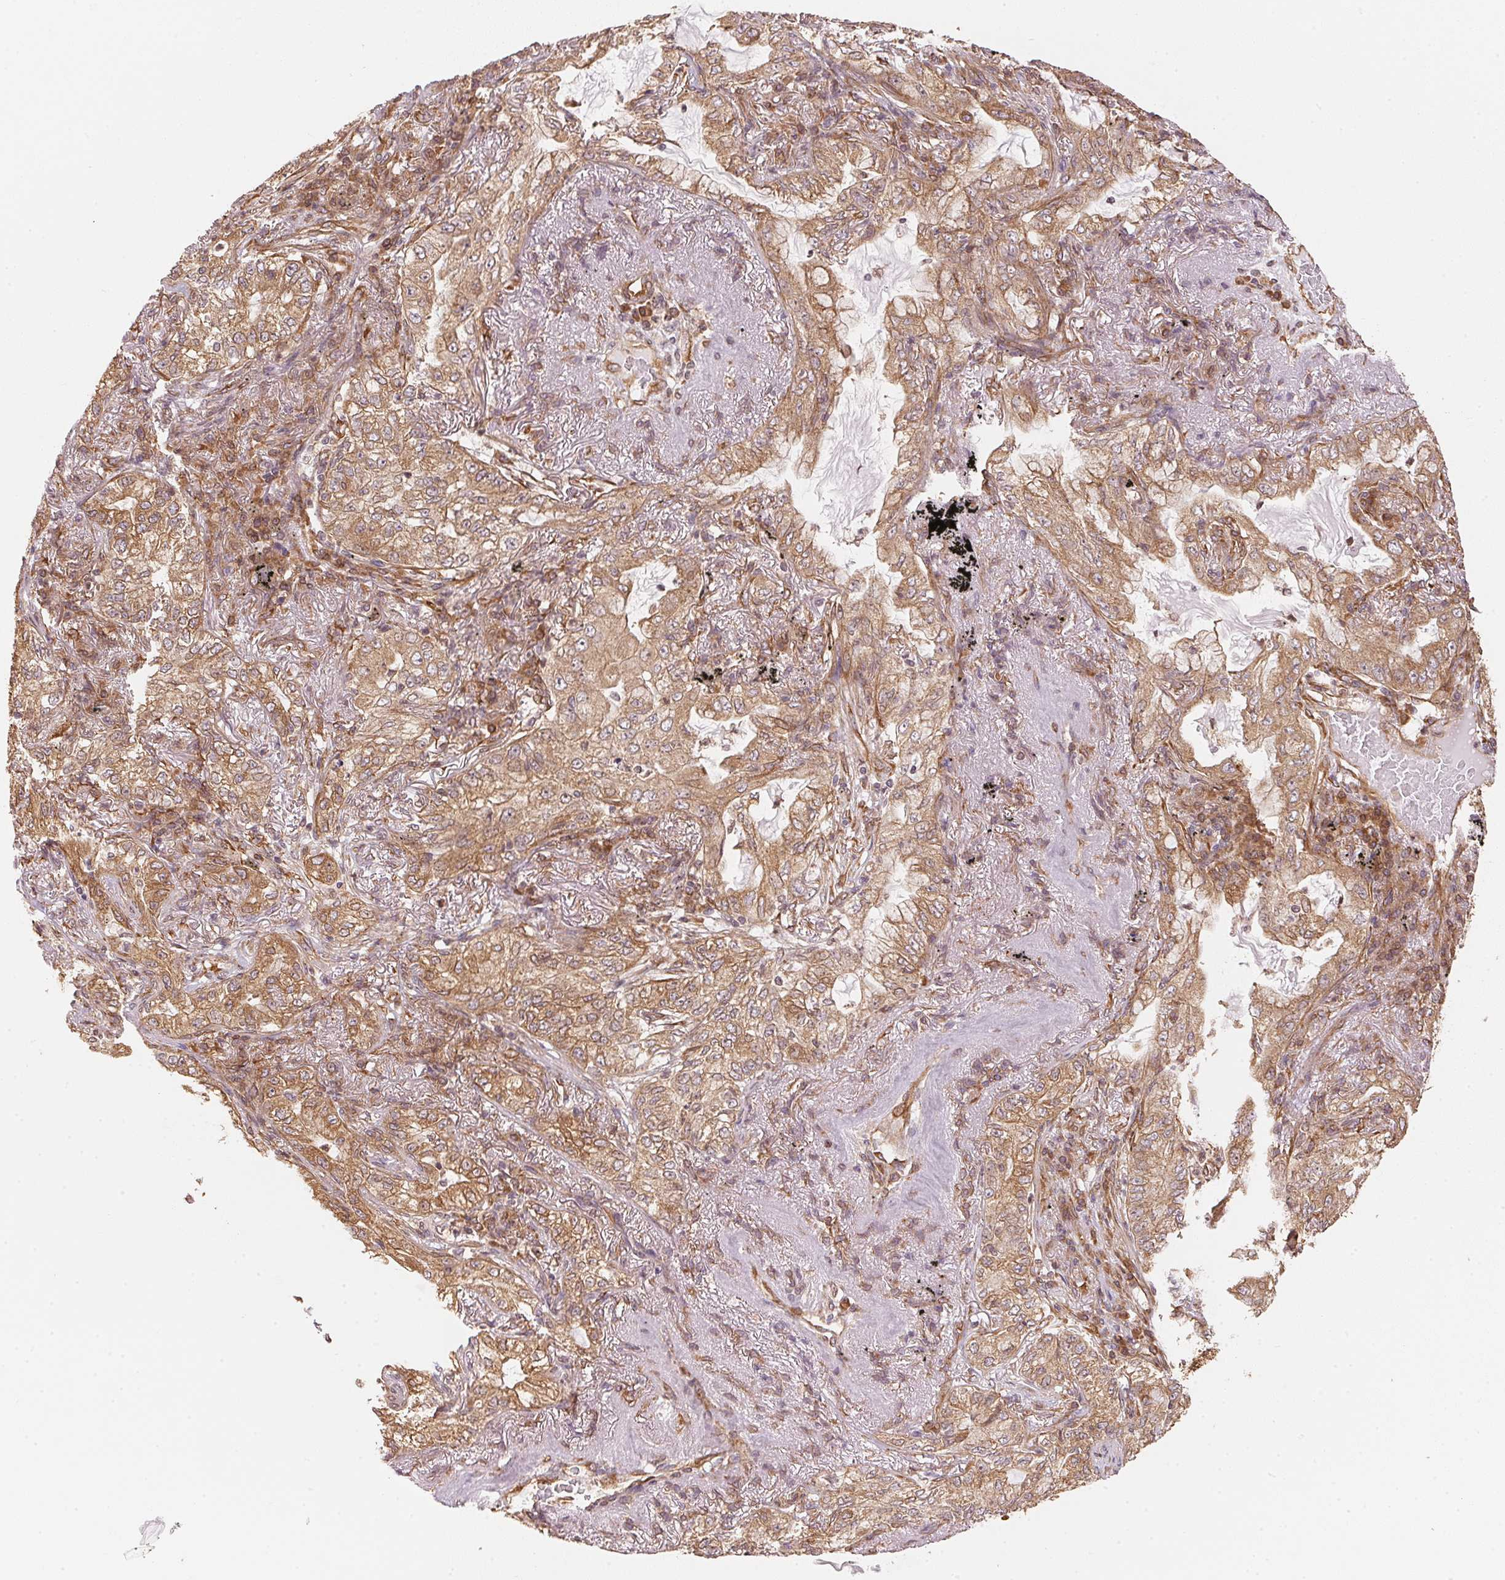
{"staining": {"intensity": "moderate", "quantity": ">75%", "location": "cytoplasmic/membranous"}, "tissue": "lung cancer", "cell_type": "Tumor cells", "image_type": "cancer", "snomed": [{"axis": "morphology", "description": "Adenocarcinoma, NOS"}, {"axis": "topography", "description": "Lung"}], "caption": "Lung cancer (adenocarcinoma) stained with DAB (3,3'-diaminobenzidine) IHC reveals medium levels of moderate cytoplasmic/membranous staining in approximately >75% of tumor cells. The staining was performed using DAB, with brown indicating positive protein expression. Nuclei are stained blue with hematoxylin.", "gene": "STRN4", "patient": {"sex": "female", "age": 73}}